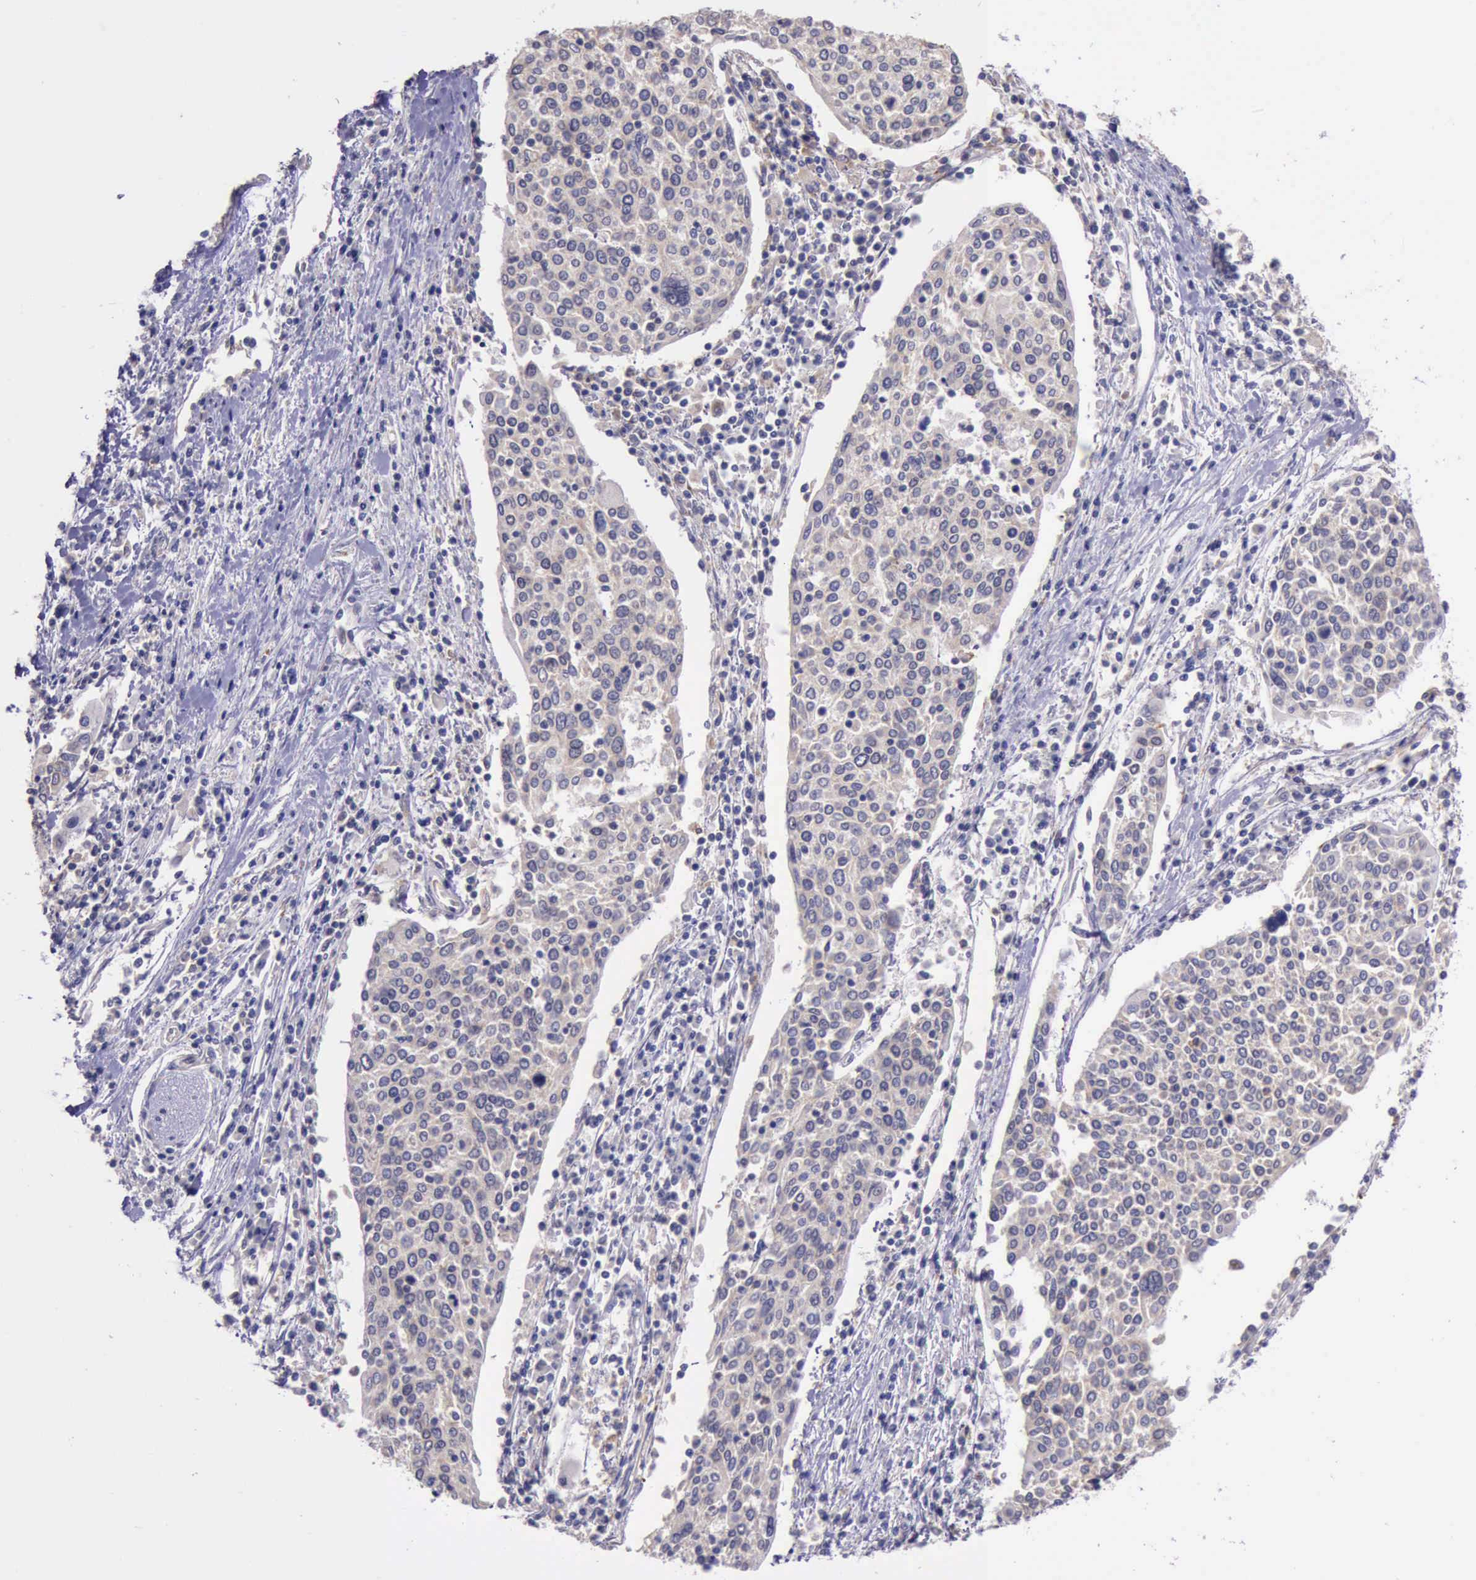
{"staining": {"intensity": "weak", "quantity": "25%-75%", "location": "cytoplasmic/membranous"}, "tissue": "cervical cancer", "cell_type": "Tumor cells", "image_type": "cancer", "snomed": [{"axis": "morphology", "description": "Squamous cell carcinoma, NOS"}, {"axis": "topography", "description": "Cervix"}], "caption": "Immunohistochemical staining of human squamous cell carcinoma (cervical) demonstrates low levels of weak cytoplasmic/membranous protein positivity in about 25%-75% of tumor cells.", "gene": "PLEK2", "patient": {"sex": "female", "age": 40}}